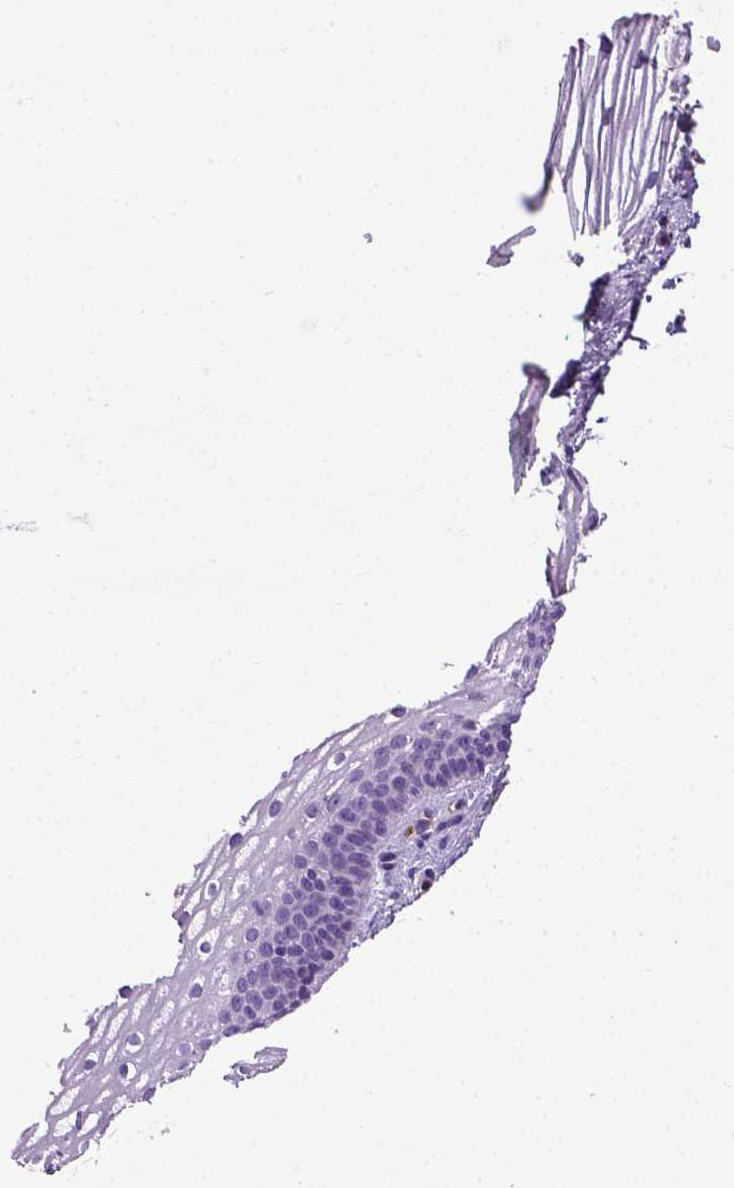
{"staining": {"intensity": "negative", "quantity": "none", "location": "none"}, "tissue": "vagina", "cell_type": "Squamous epithelial cells", "image_type": "normal", "snomed": [{"axis": "morphology", "description": "Normal tissue, NOS"}, {"axis": "topography", "description": "Vagina"}], "caption": "IHC photomicrograph of benign vagina: vagina stained with DAB (3,3'-diaminobenzidine) displays no significant protein positivity in squamous epithelial cells.", "gene": "ADAMTS8", "patient": {"sex": "female", "age": 44}}